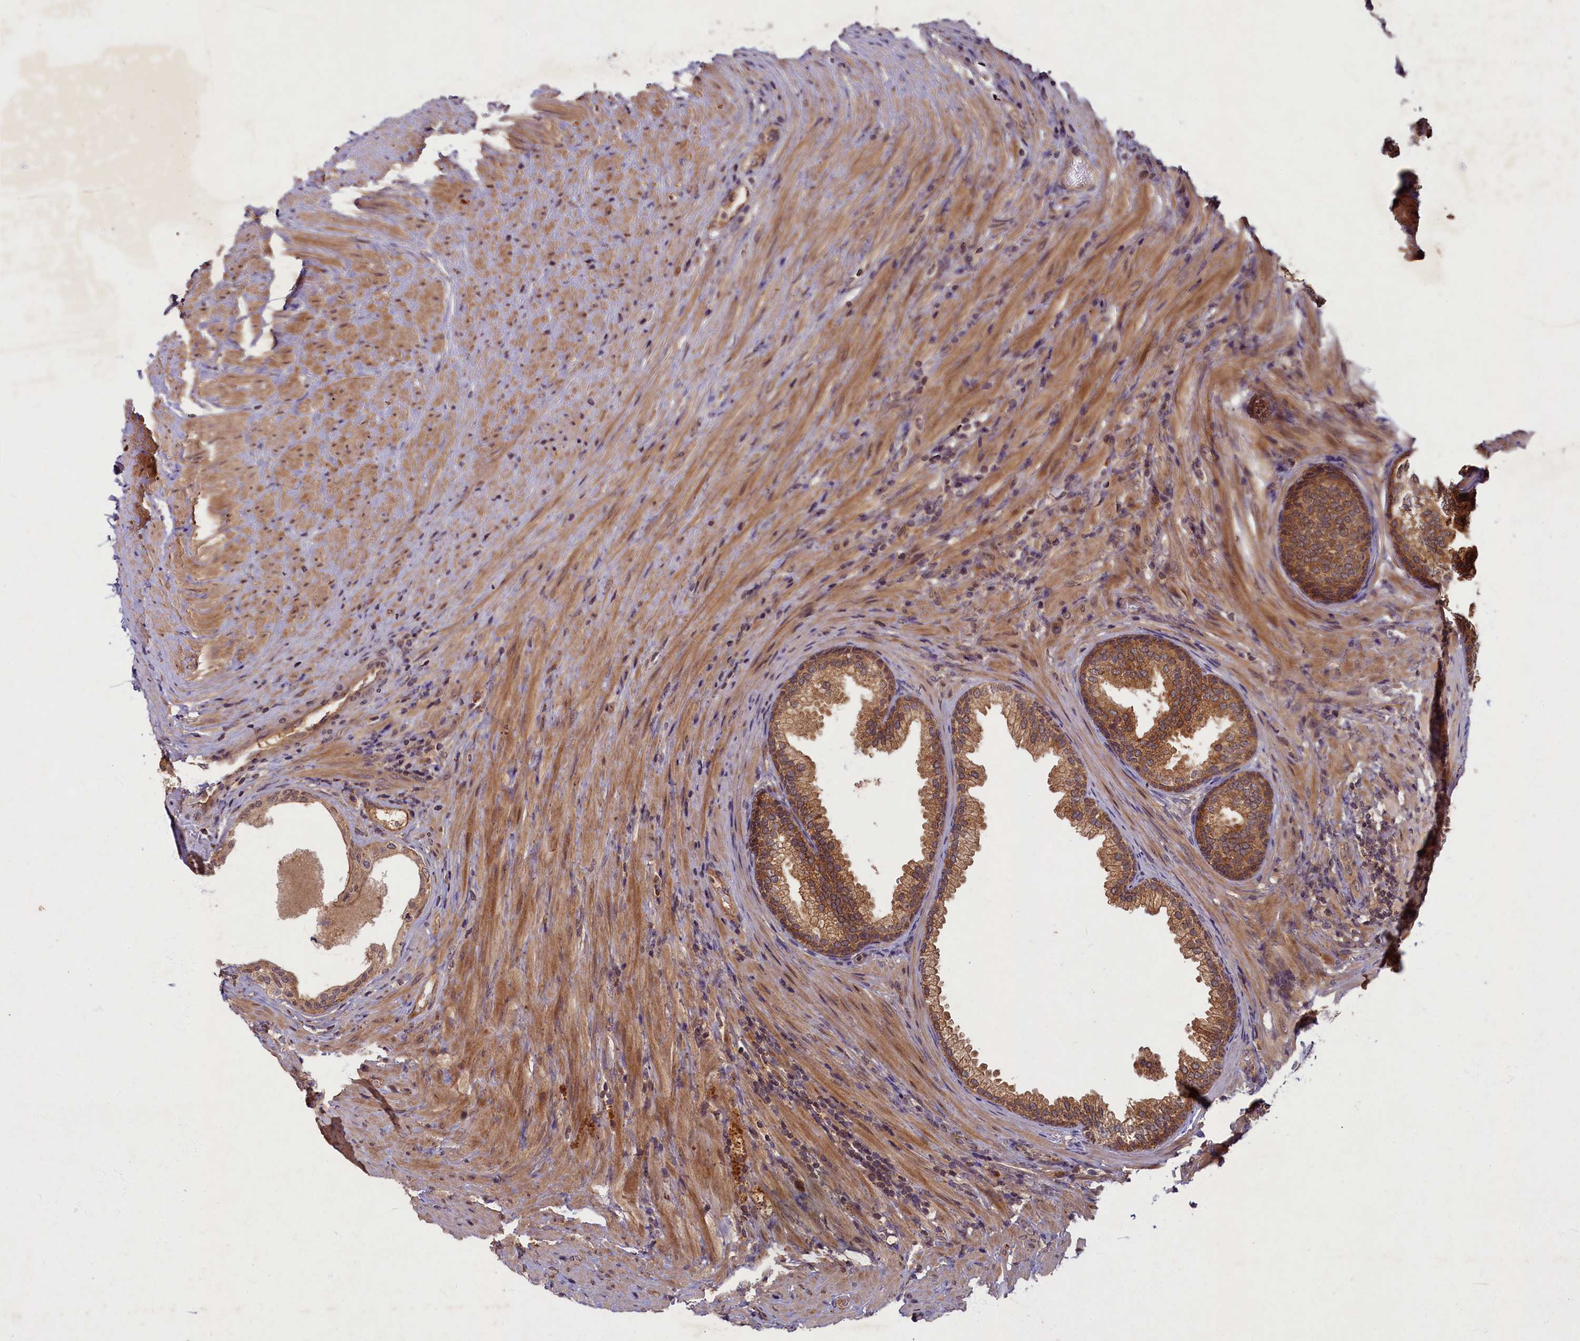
{"staining": {"intensity": "moderate", "quantity": ">75%", "location": "cytoplasmic/membranous"}, "tissue": "prostate", "cell_type": "Glandular cells", "image_type": "normal", "snomed": [{"axis": "morphology", "description": "Normal tissue, NOS"}, {"axis": "topography", "description": "Prostate"}], "caption": "Immunohistochemical staining of normal prostate shows medium levels of moderate cytoplasmic/membranous staining in about >75% of glandular cells.", "gene": "BICD1", "patient": {"sex": "male", "age": 76}}